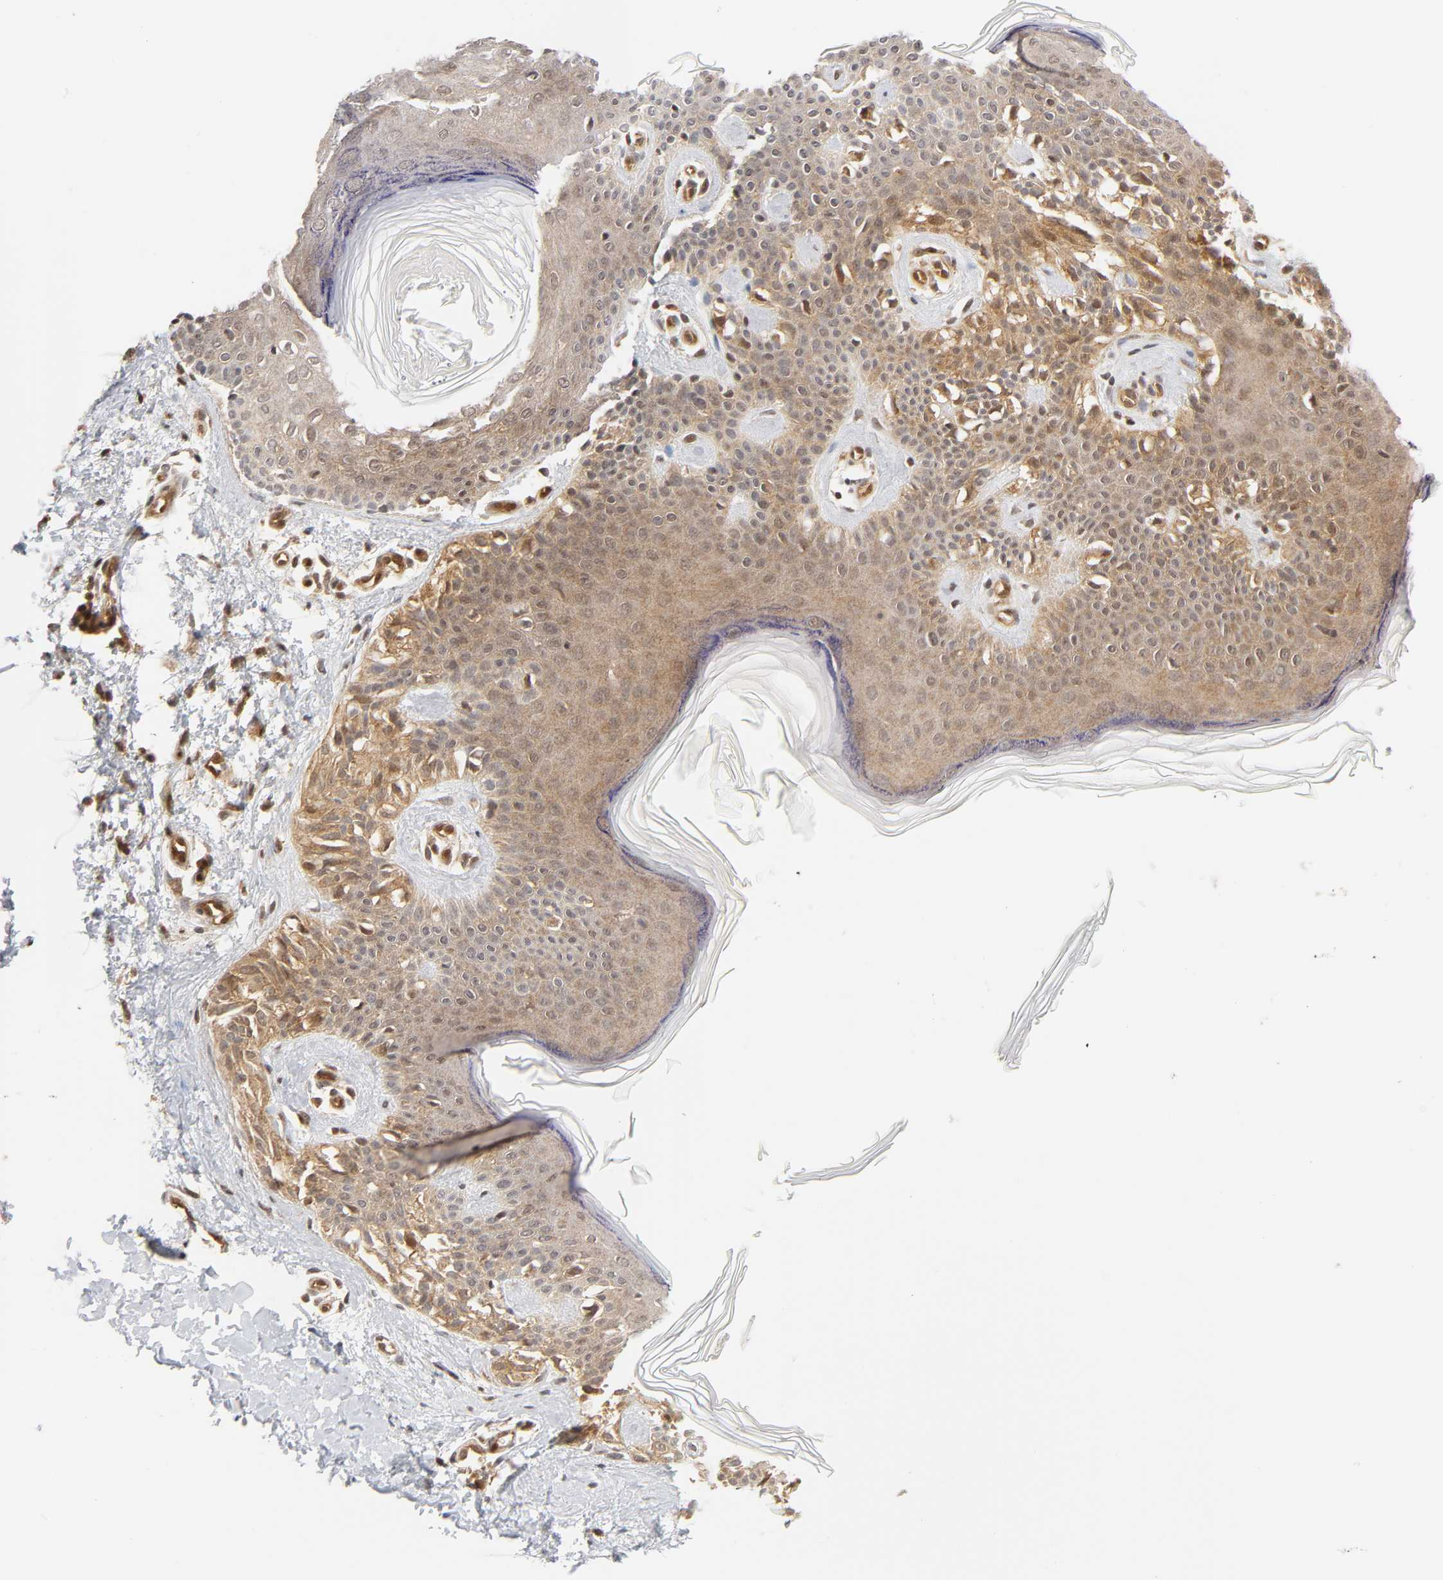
{"staining": {"intensity": "weak", "quantity": ">75%", "location": "cytoplasmic/membranous,nuclear"}, "tissue": "melanoma", "cell_type": "Tumor cells", "image_type": "cancer", "snomed": [{"axis": "morphology", "description": "Normal tissue, NOS"}, {"axis": "morphology", "description": "Malignant melanoma, NOS"}, {"axis": "topography", "description": "Skin"}], "caption": "A low amount of weak cytoplasmic/membranous and nuclear positivity is identified in about >75% of tumor cells in melanoma tissue.", "gene": "CDC37", "patient": {"sex": "male", "age": 83}}